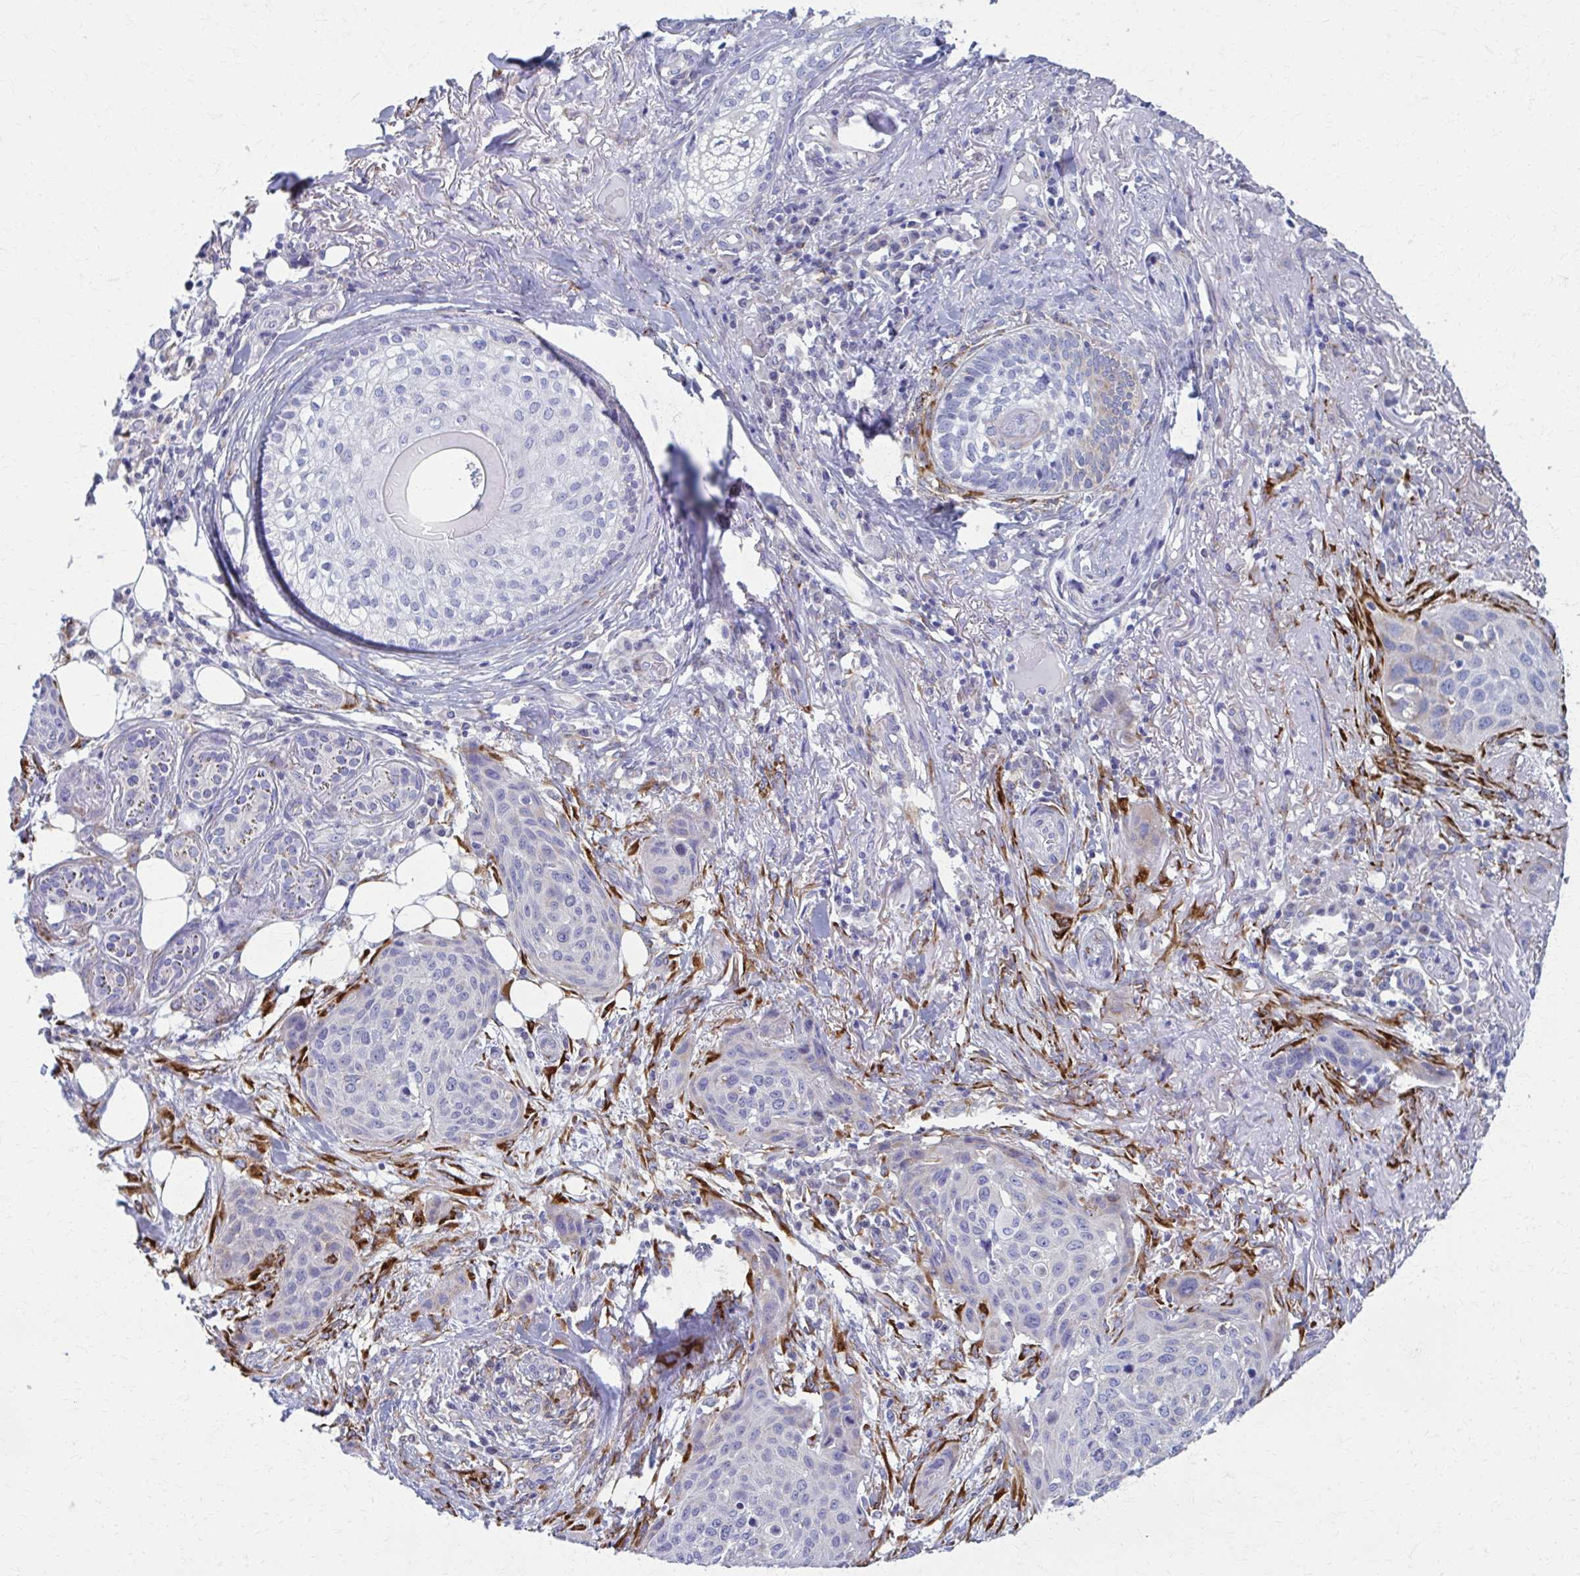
{"staining": {"intensity": "negative", "quantity": "none", "location": "none"}, "tissue": "skin cancer", "cell_type": "Tumor cells", "image_type": "cancer", "snomed": [{"axis": "morphology", "description": "Squamous cell carcinoma, NOS"}, {"axis": "topography", "description": "Skin"}], "caption": "Tumor cells are negative for protein expression in human skin cancer.", "gene": "SPATS2L", "patient": {"sex": "female", "age": 87}}